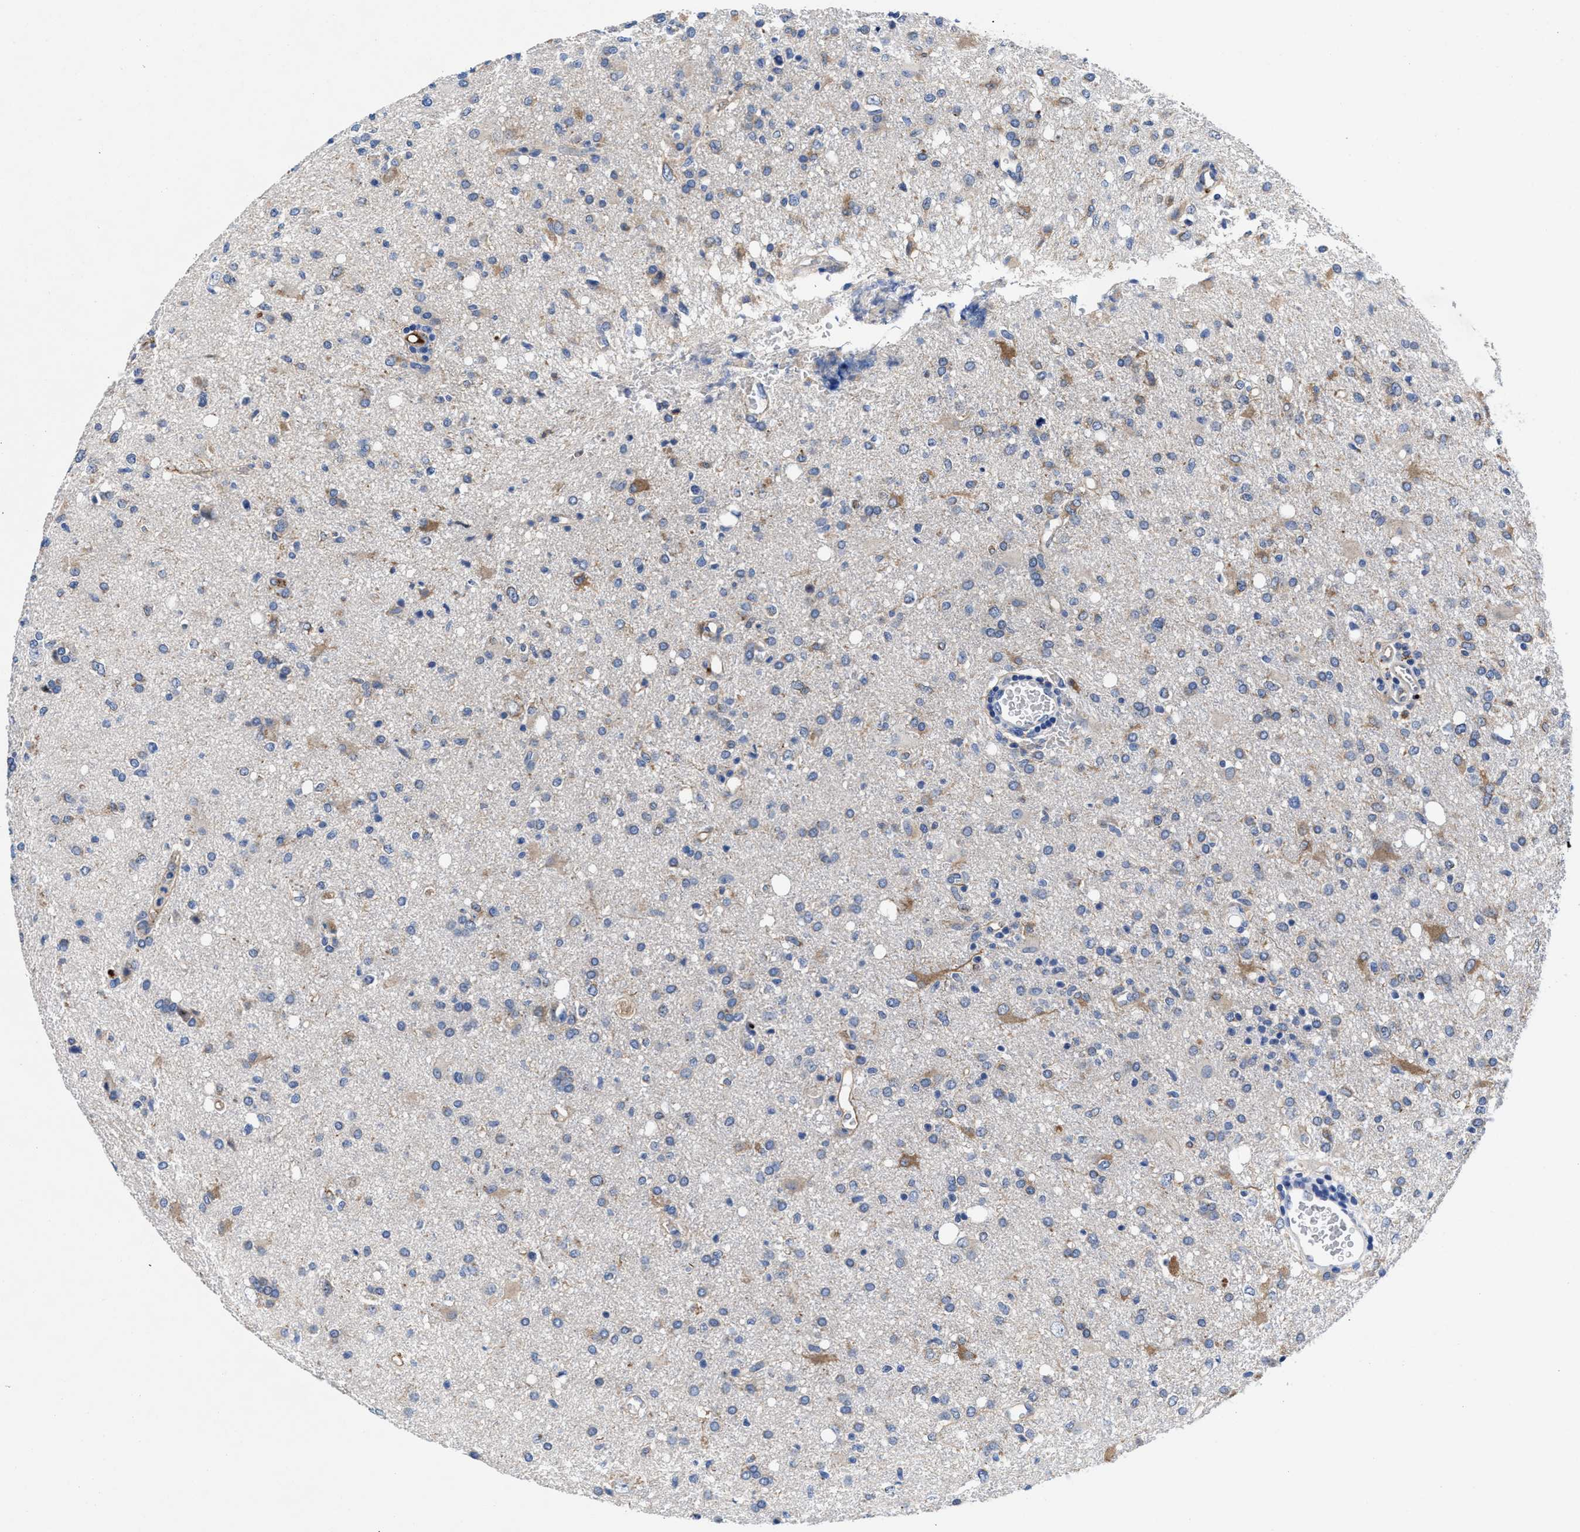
{"staining": {"intensity": "weak", "quantity": "25%-75%", "location": "cytoplasmic/membranous"}, "tissue": "glioma", "cell_type": "Tumor cells", "image_type": "cancer", "snomed": [{"axis": "morphology", "description": "Glioma, malignant, High grade"}, {"axis": "topography", "description": "Brain"}], "caption": "Tumor cells display low levels of weak cytoplasmic/membranous staining in about 25%-75% of cells in human glioma.", "gene": "DHRS13", "patient": {"sex": "female", "age": 57}}